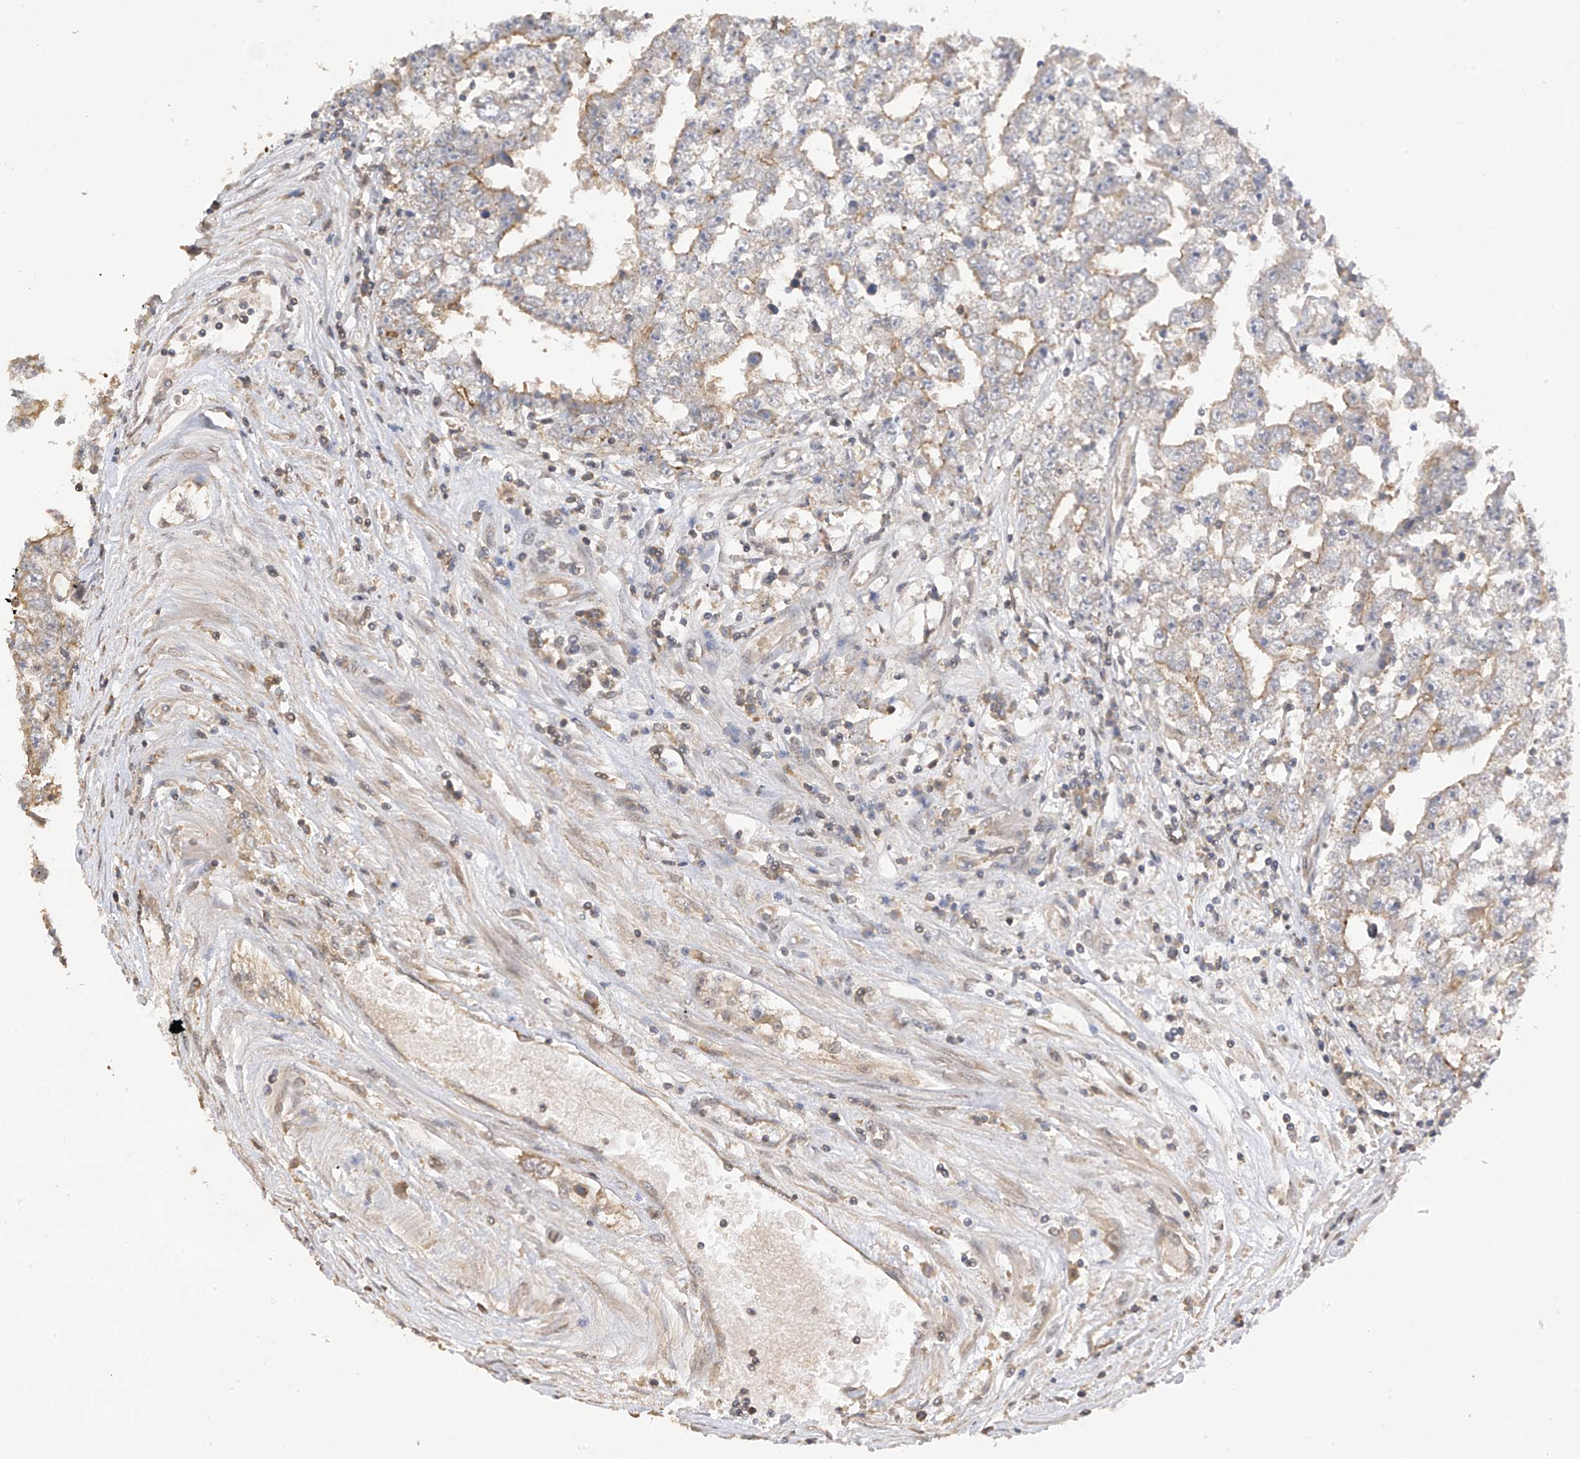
{"staining": {"intensity": "moderate", "quantity": "<25%", "location": "cytoplasmic/membranous"}, "tissue": "testis cancer", "cell_type": "Tumor cells", "image_type": "cancer", "snomed": [{"axis": "morphology", "description": "Carcinoma, Embryonal, NOS"}, {"axis": "topography", "description": "Testis"}], "caption": "Protein staining of embryonal carcinoma (testis) tissue reveals moderate cytoplasmic/membranous positivity in approximately <25% of tumor cells.", "gene": "REC8", "patient": {"sex": "male", "age": 25}}